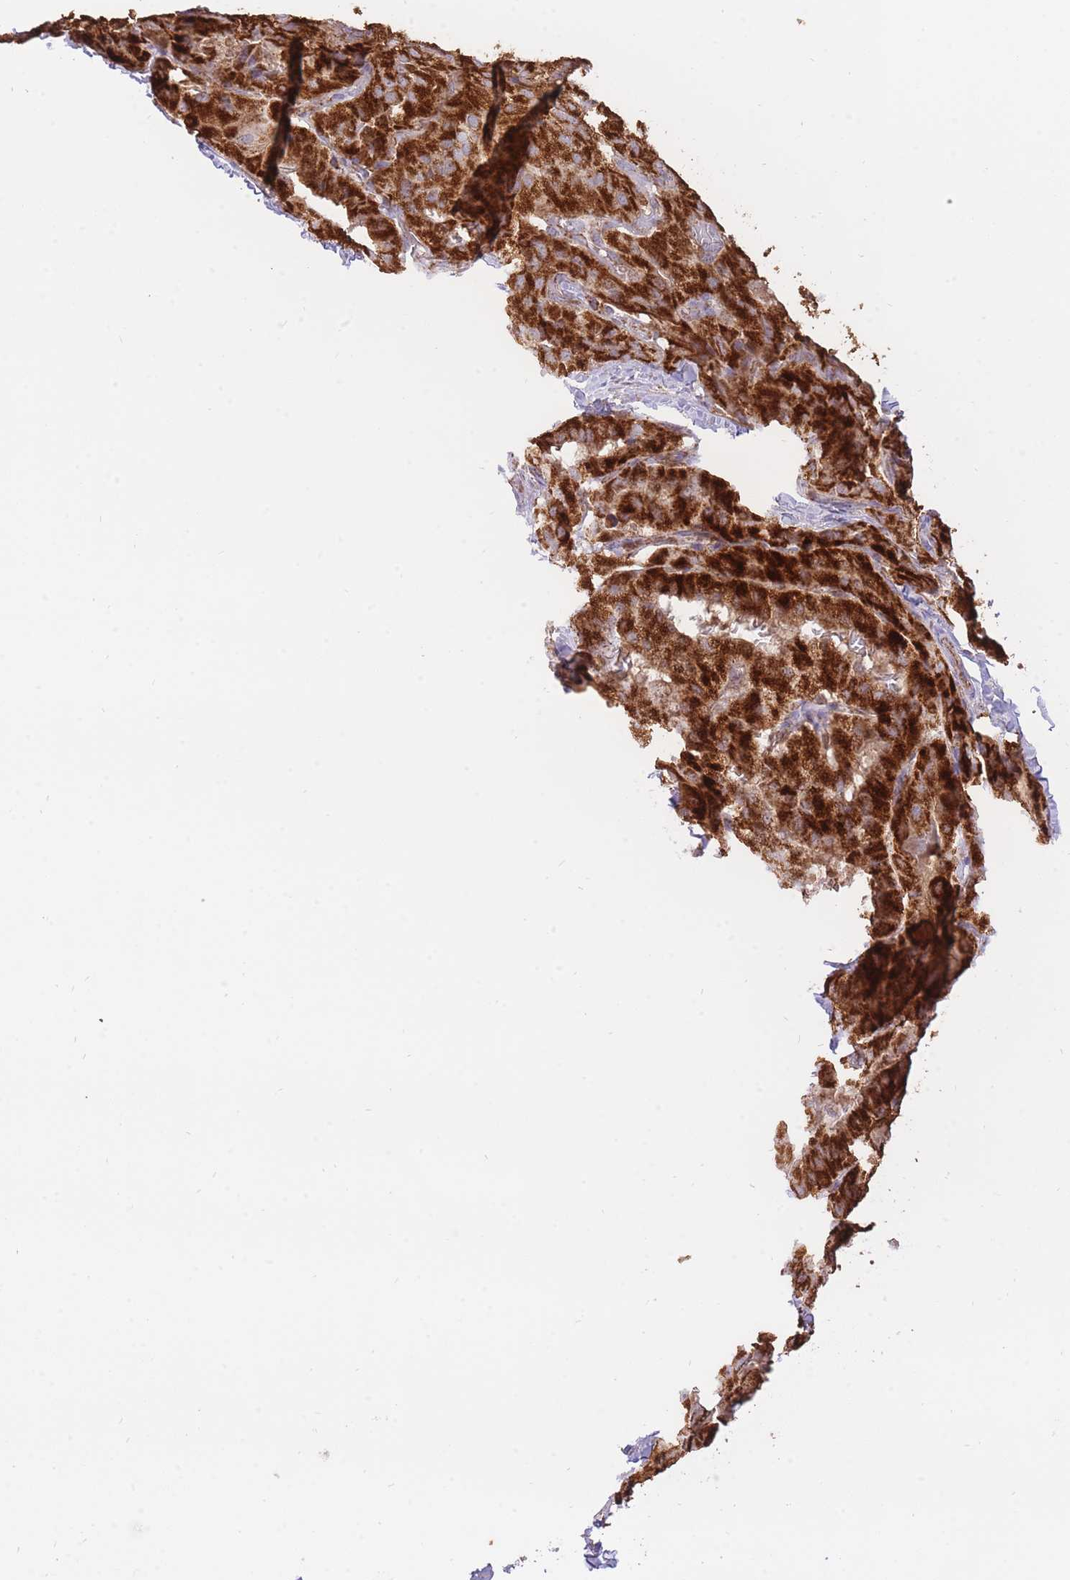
{"staining": {"intensity": "strong", "quantity": ">75%", "location": "cytoplasmic/membranous"}, "tissue": "thyroid cancer", "cell_type": "Tumor cells", "image_type": "cancer", "snomed": [{"axis": "morphology", "description": "Normal tissue, NOS"}, {"axis": "morphology", "description": "Papillary adenocarcinoma, NOS"}, {"axis": "topography", "description": "Thyroid gland"}], "caption": "Strong cytoplasmic/membranous expression for a protein is seen in approximately >75% of tumor cells of thyroid papillary adenocarcinoma using immunohistochemistry.", "gene": "PREP", "patient": {"sex": "female", "age": 59}}